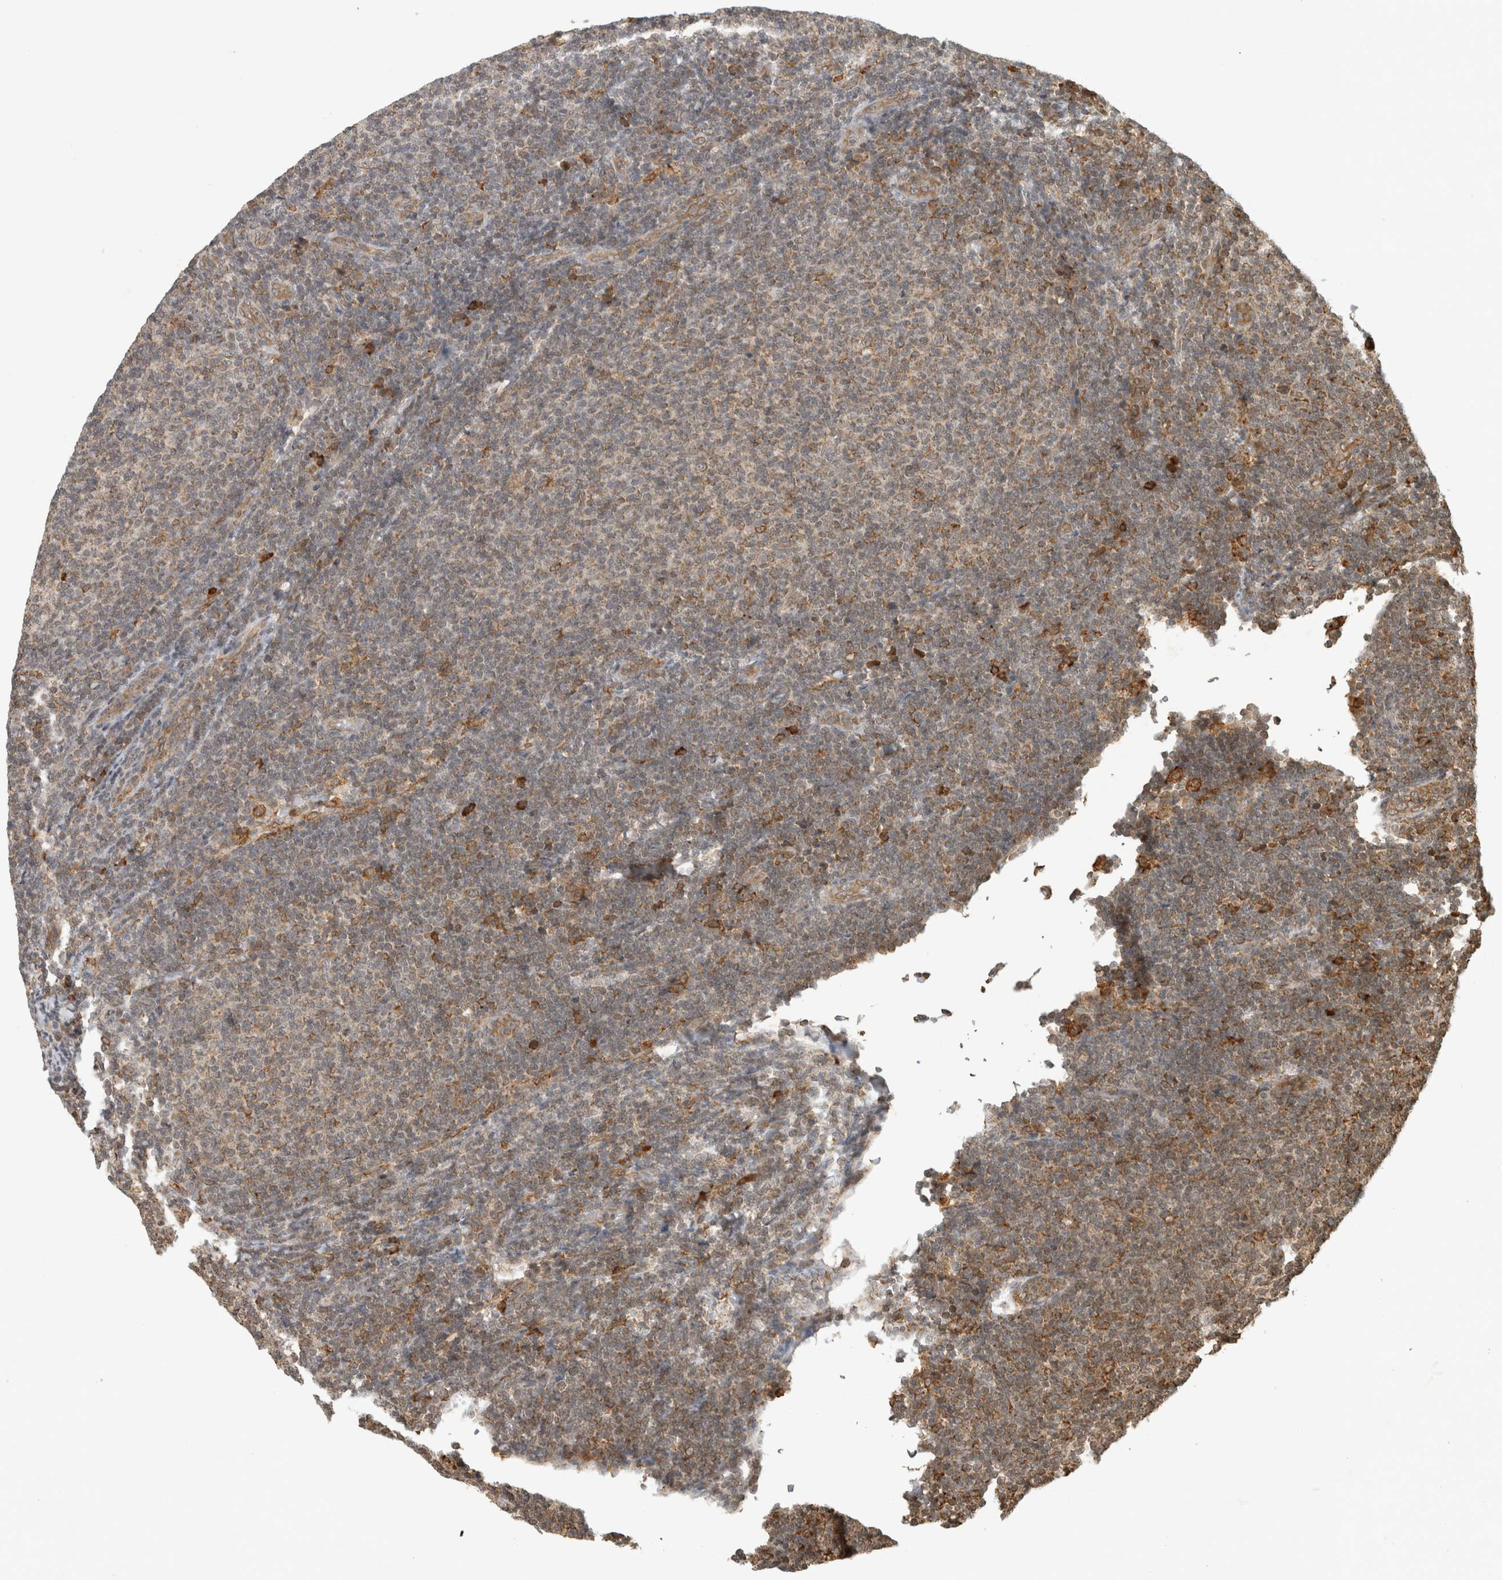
{"staining": {"intensity": "weak", "quantity": "<25%", "location": "cytoplasmic/membranous"}, "tissue": "lymphoma", "cell_type": "Tumor cells", "image_type": "cancer", "snomed": [{"axis": "morphology", "description": "Malignant lymphoma, non-Hodgkin's type, Low grade"}, {"axis": "topography", "description": "Lymph node"}], "caption": "This histopathology image is of lymphoma stained with IHC to label a protein in brown with the nuclei are counter-stained blue. There is no positivity in tumor cells. Brightfield microscopy of IHC stained with DAB (brown) and hematoxylin (blue), captured at high magnification.", "gene": "MS4A7", "patient": {"sex": "male", "age": 66}}